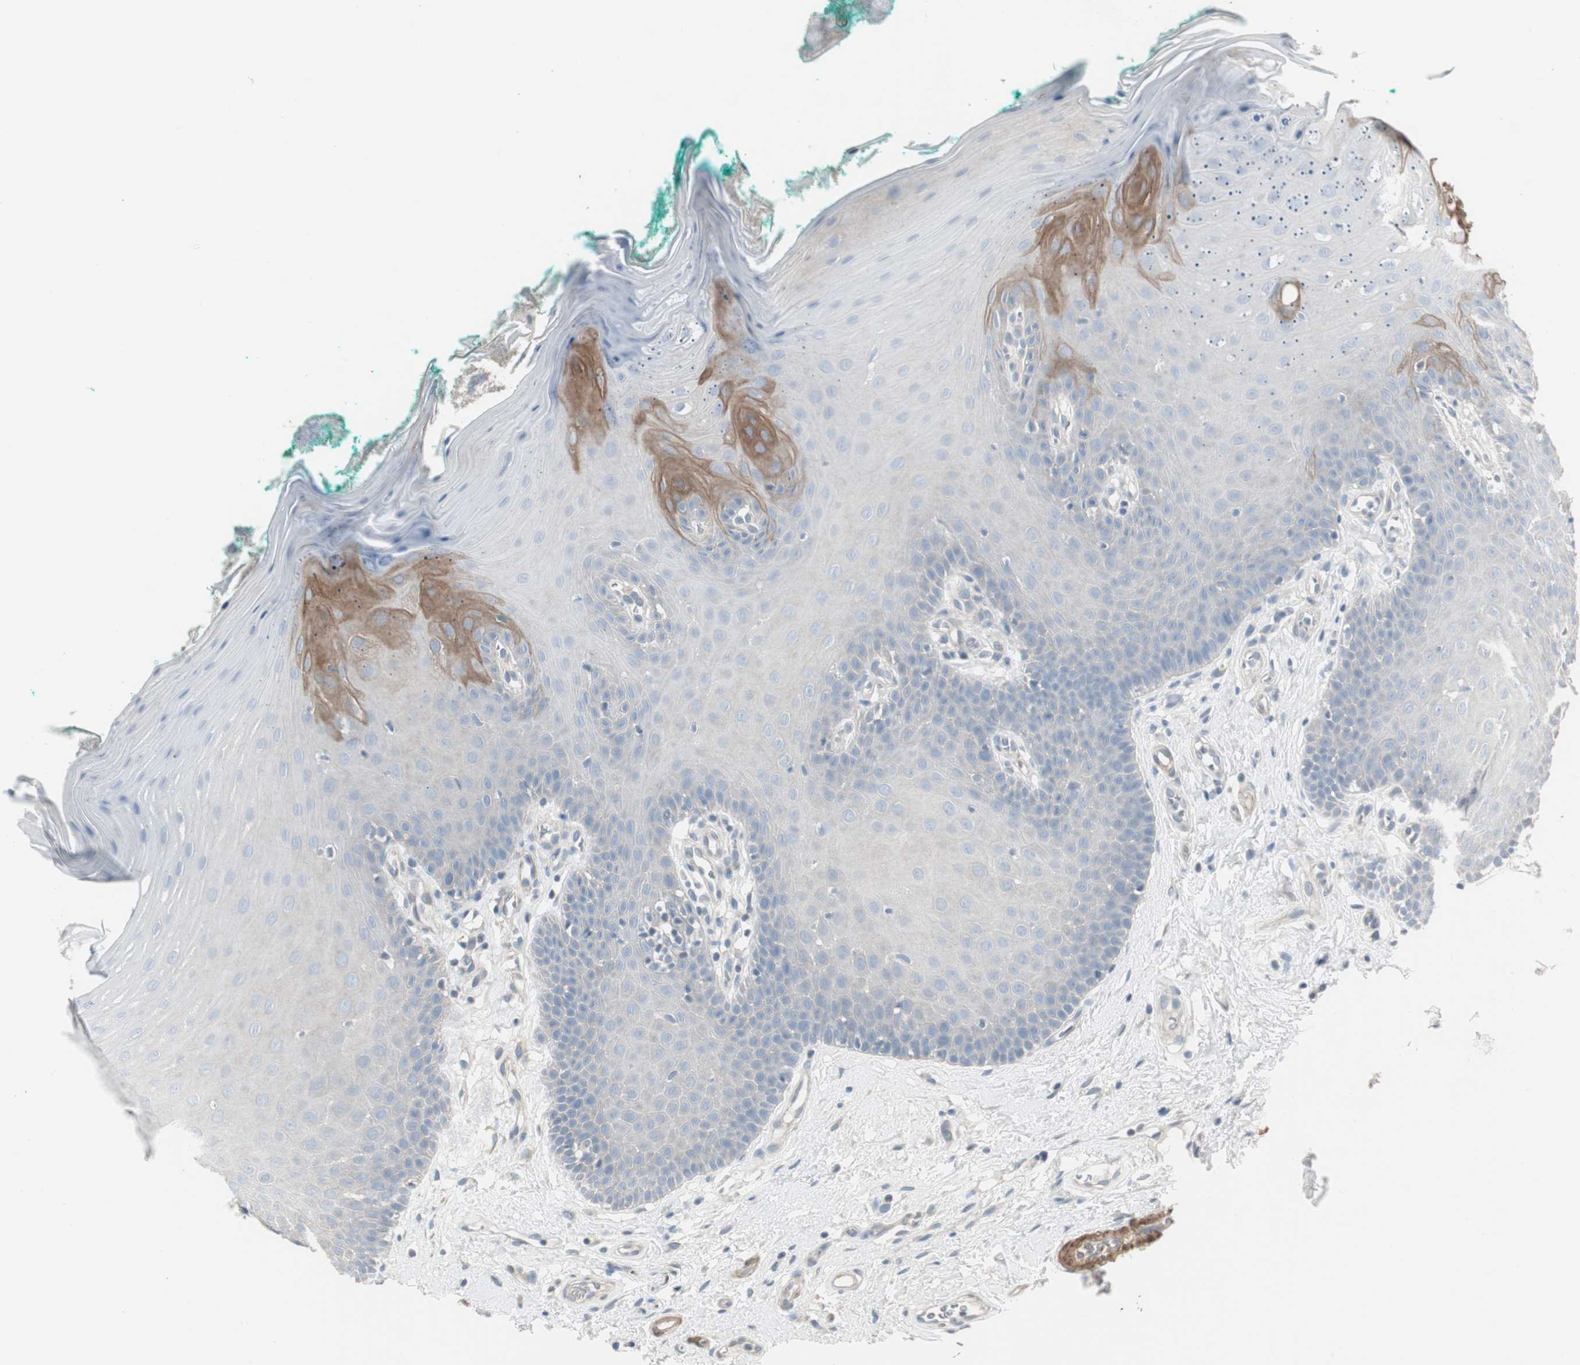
{"staining": {"intensity": "moderate", "quantity": "<25%", "location": "cytoplasmic/membranous"}, "tissue": "oral mucosa", "cell_type": "Squamous epithelial cells", "image_type": "normal", "snomed": [{"axis": "morphology", "description": "Normal tissue, NOS"}, {"axis": "topography", "description": "Skeletal muscle"}, {"axis": "topography", "description": "Oral tissue"}], "caption": "IHC micrograph of unremarkable oral mucosa stained for a protein (brown), which shows low levels of moderate cytoplasmic/membranous staining in about <25% of squamous epithelial cells.", "gene": "DMPK", "patient": {"sex": "male", "age": 58}}